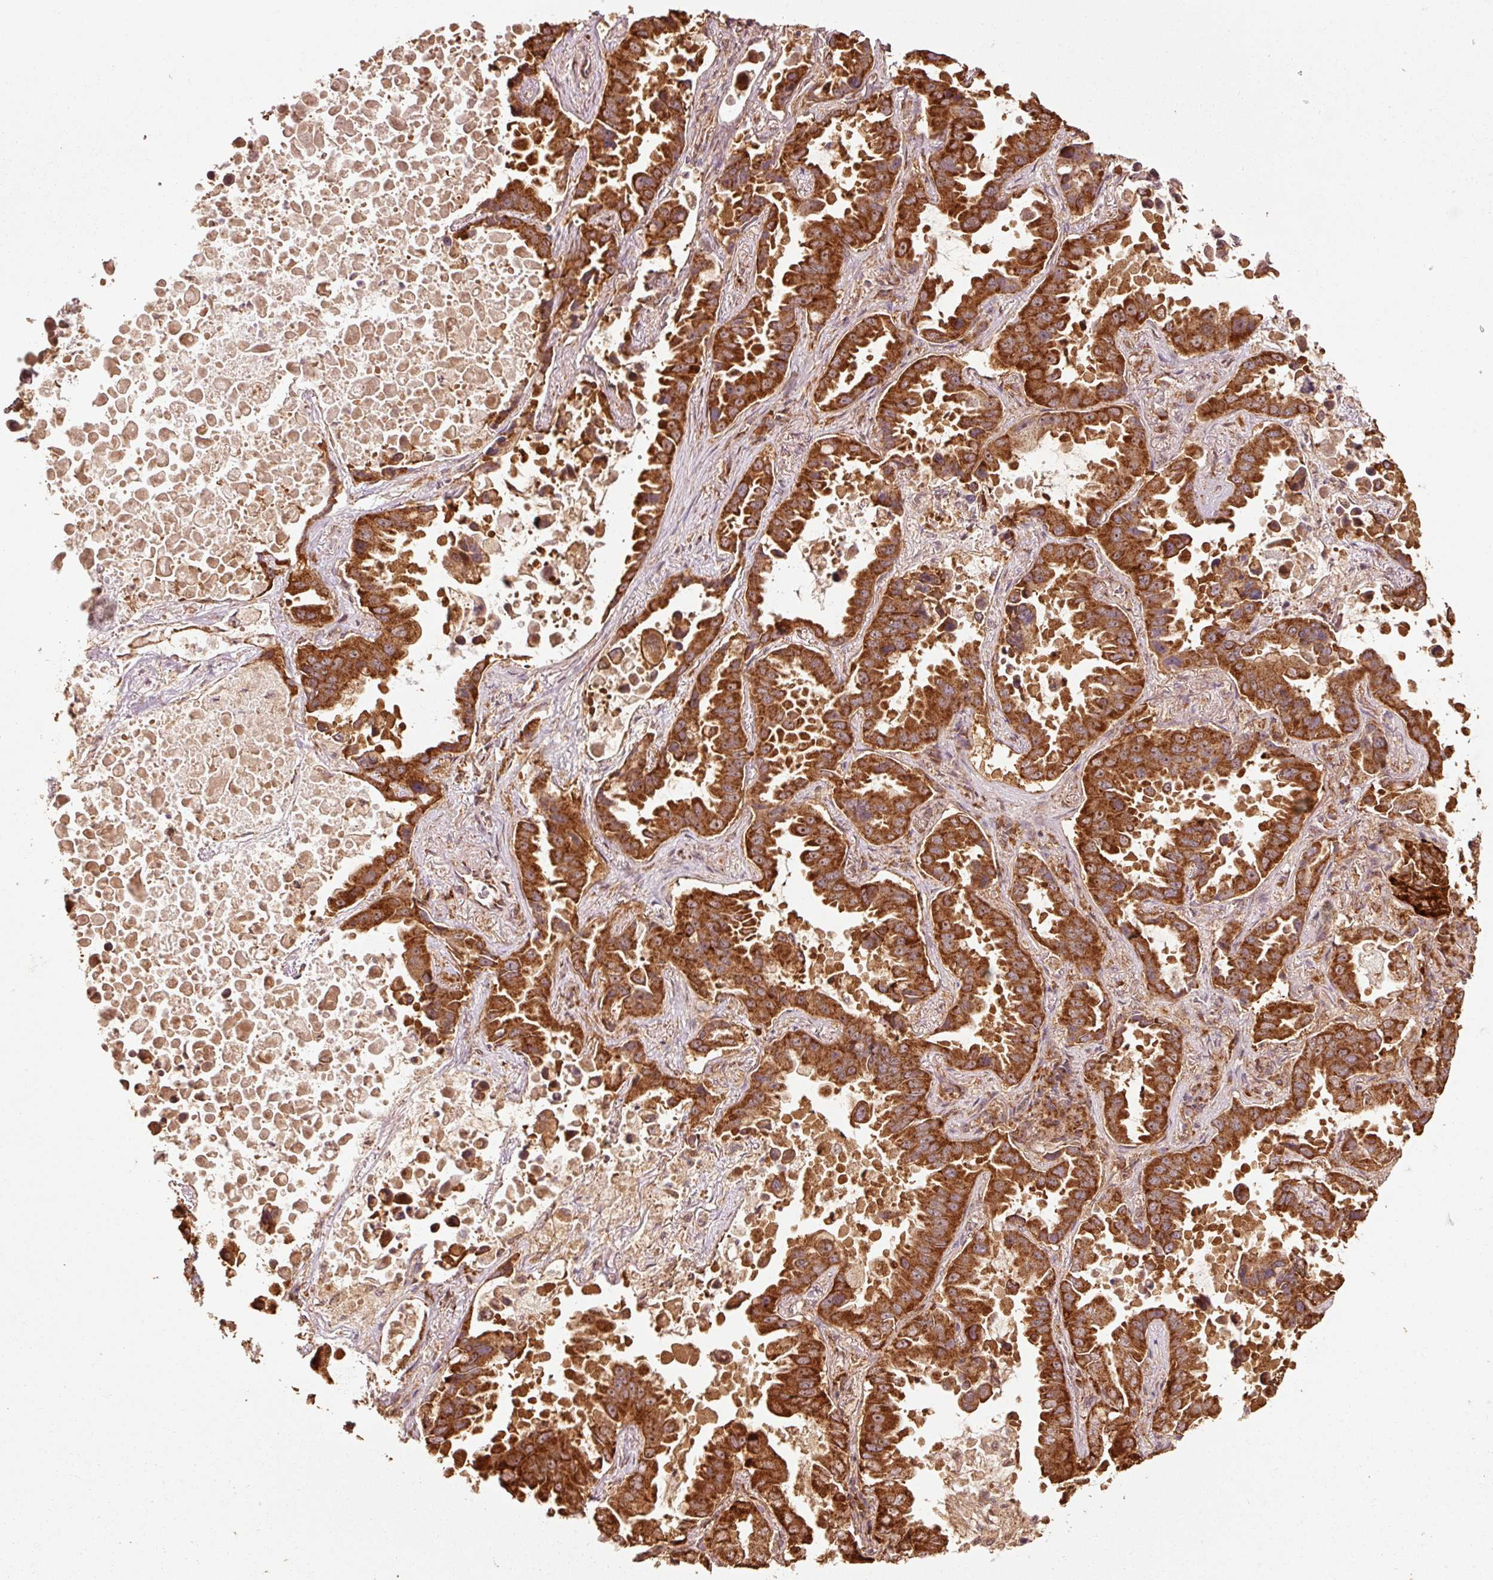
{"staining": {"intensity": "strong", "quantity": ">75%", "location": "cytoplasmic/membranous"}, "tissue": "lung cancer", "cell_type": "Tumor cells", "image_type": "cancer", "snomed": [{"axis": "morphology", "description": "Adenocarcinoma, NOS"}, {"axis": "topography", "description": "Lung"}], "caption": "Immunohistochemical staining of human lung cancer (adenocarcinoma) displays high levels of strong cytoplasmic/membranous positivity in approximately >75% of tumor cells. The protein of interest is shown in brown color, while the nuclei are stained blue.", "gene": "MRPL16", "patient": {"sex": "male", "age": 64}}